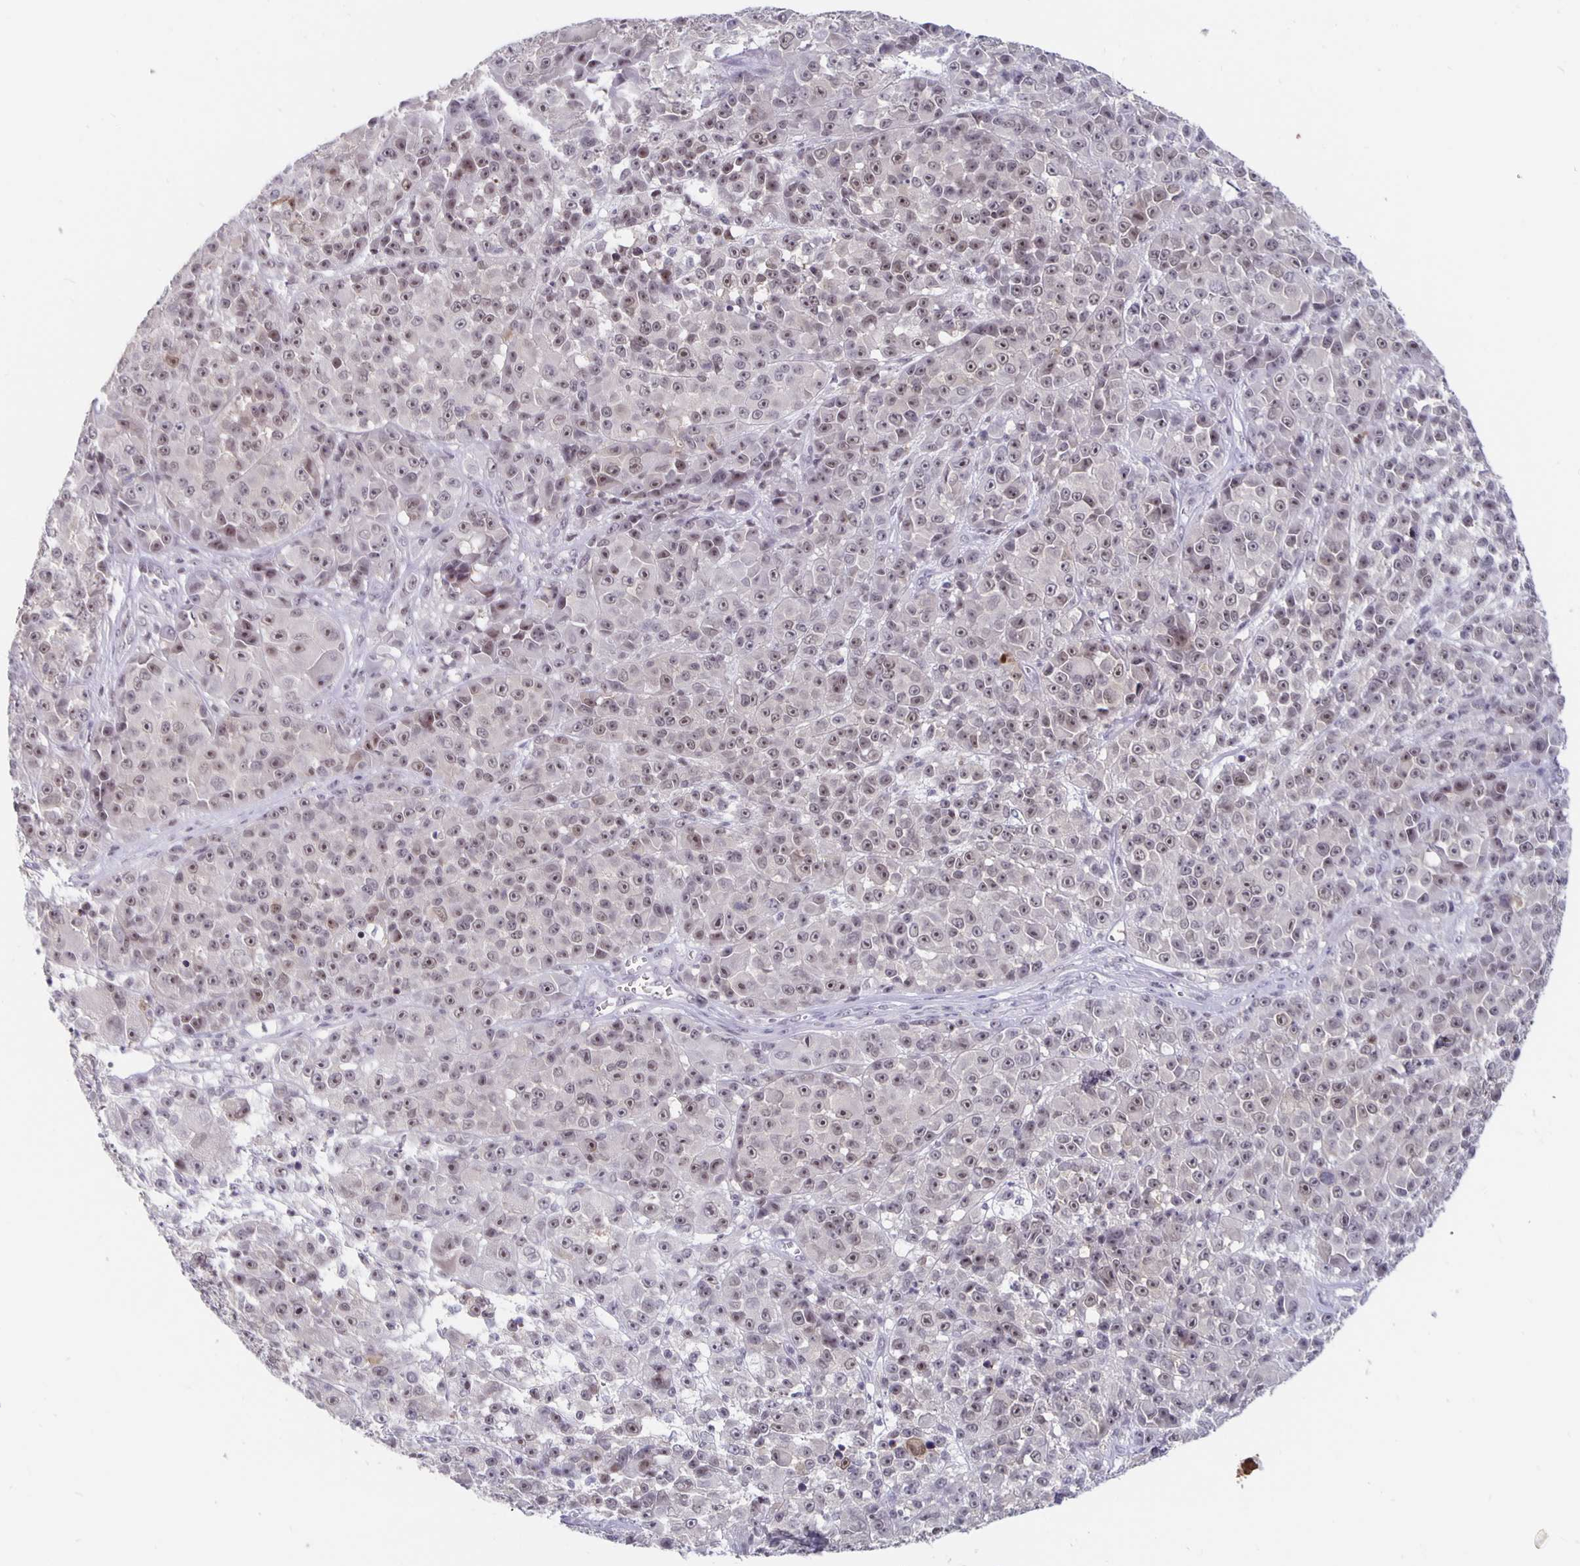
{"staining": {"intensity": "weak", "quantity": ">75%", "location": "nuclear"}, "tissue": "melanoma", "cell_type": "Tumor cells", "image_type": "cancer", "snomed": [{"axis": "morphology", "description": "Malignant melanoma, NOS"}, {"axis": "topography", "description": "Skin"}, {"axis": "topography", "description": "Skin of back"}], "caption": "Immunohistochemistry (IHC) photomicrograph of neoplastic tissue: melanoma stained using immunohistochemistry exhibits low levels of weak protein expression localized specifically in the nuclear of tumor cells, appearing as a nuclear brown color.", "gene": "ZNF691", "patient": {"sex": "male", "age": 91}}